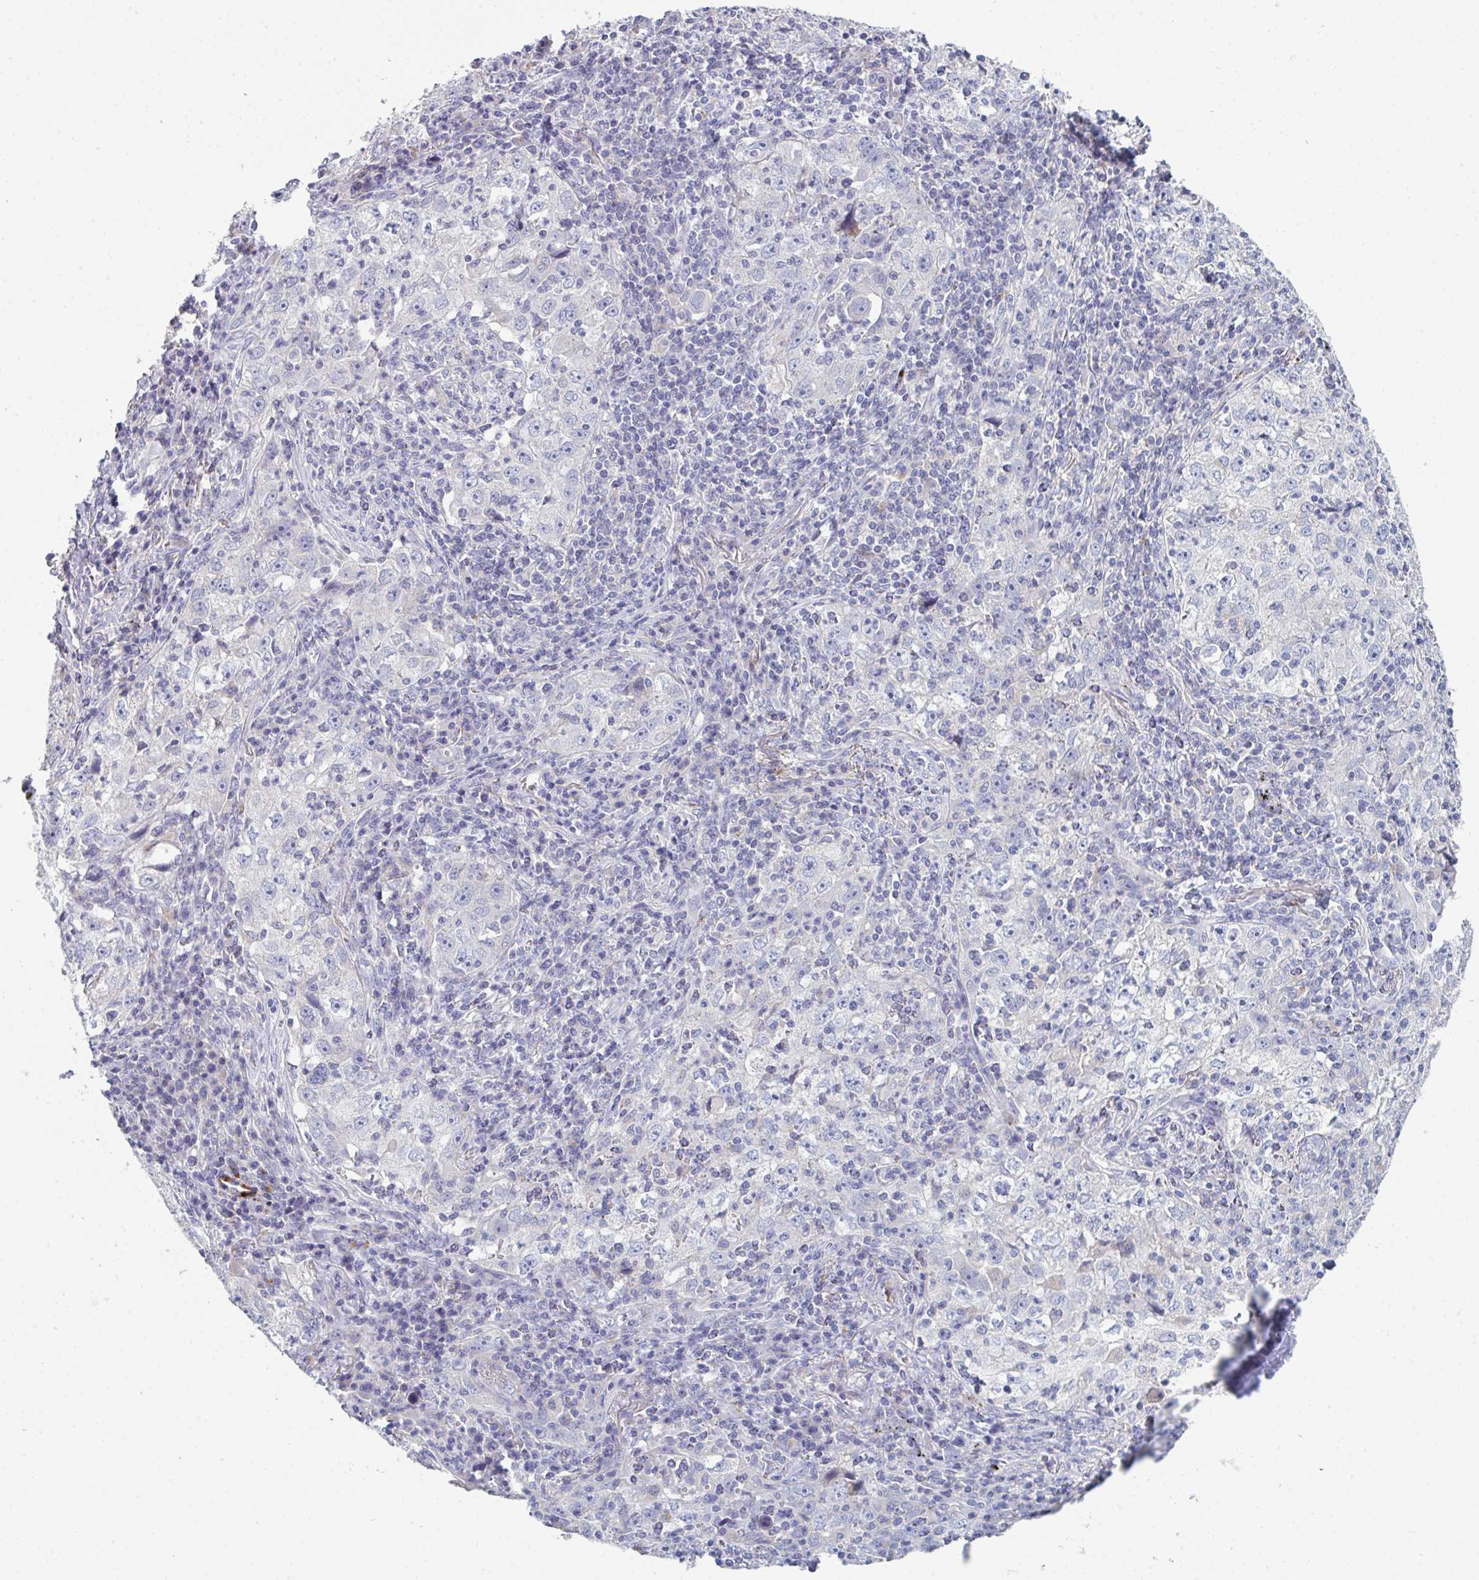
{"staining": {"intensity": "negative", "quantity": "none", "location": "none"}, "tissue": "lung cancer", "cell_type": "Tumor cells", "image_type": "cancer", "snomed": [{"axis": "morphology", "description": "Squamous cell carcinoma, NOS"}, {"axis": "topography", "description": "Lung"}], "caption": "There is no significant expression in tumor cells of lung squamous cell carcinoma.", "gene": "HGFAC", "patient": {"sex": "male", "age": 71}}